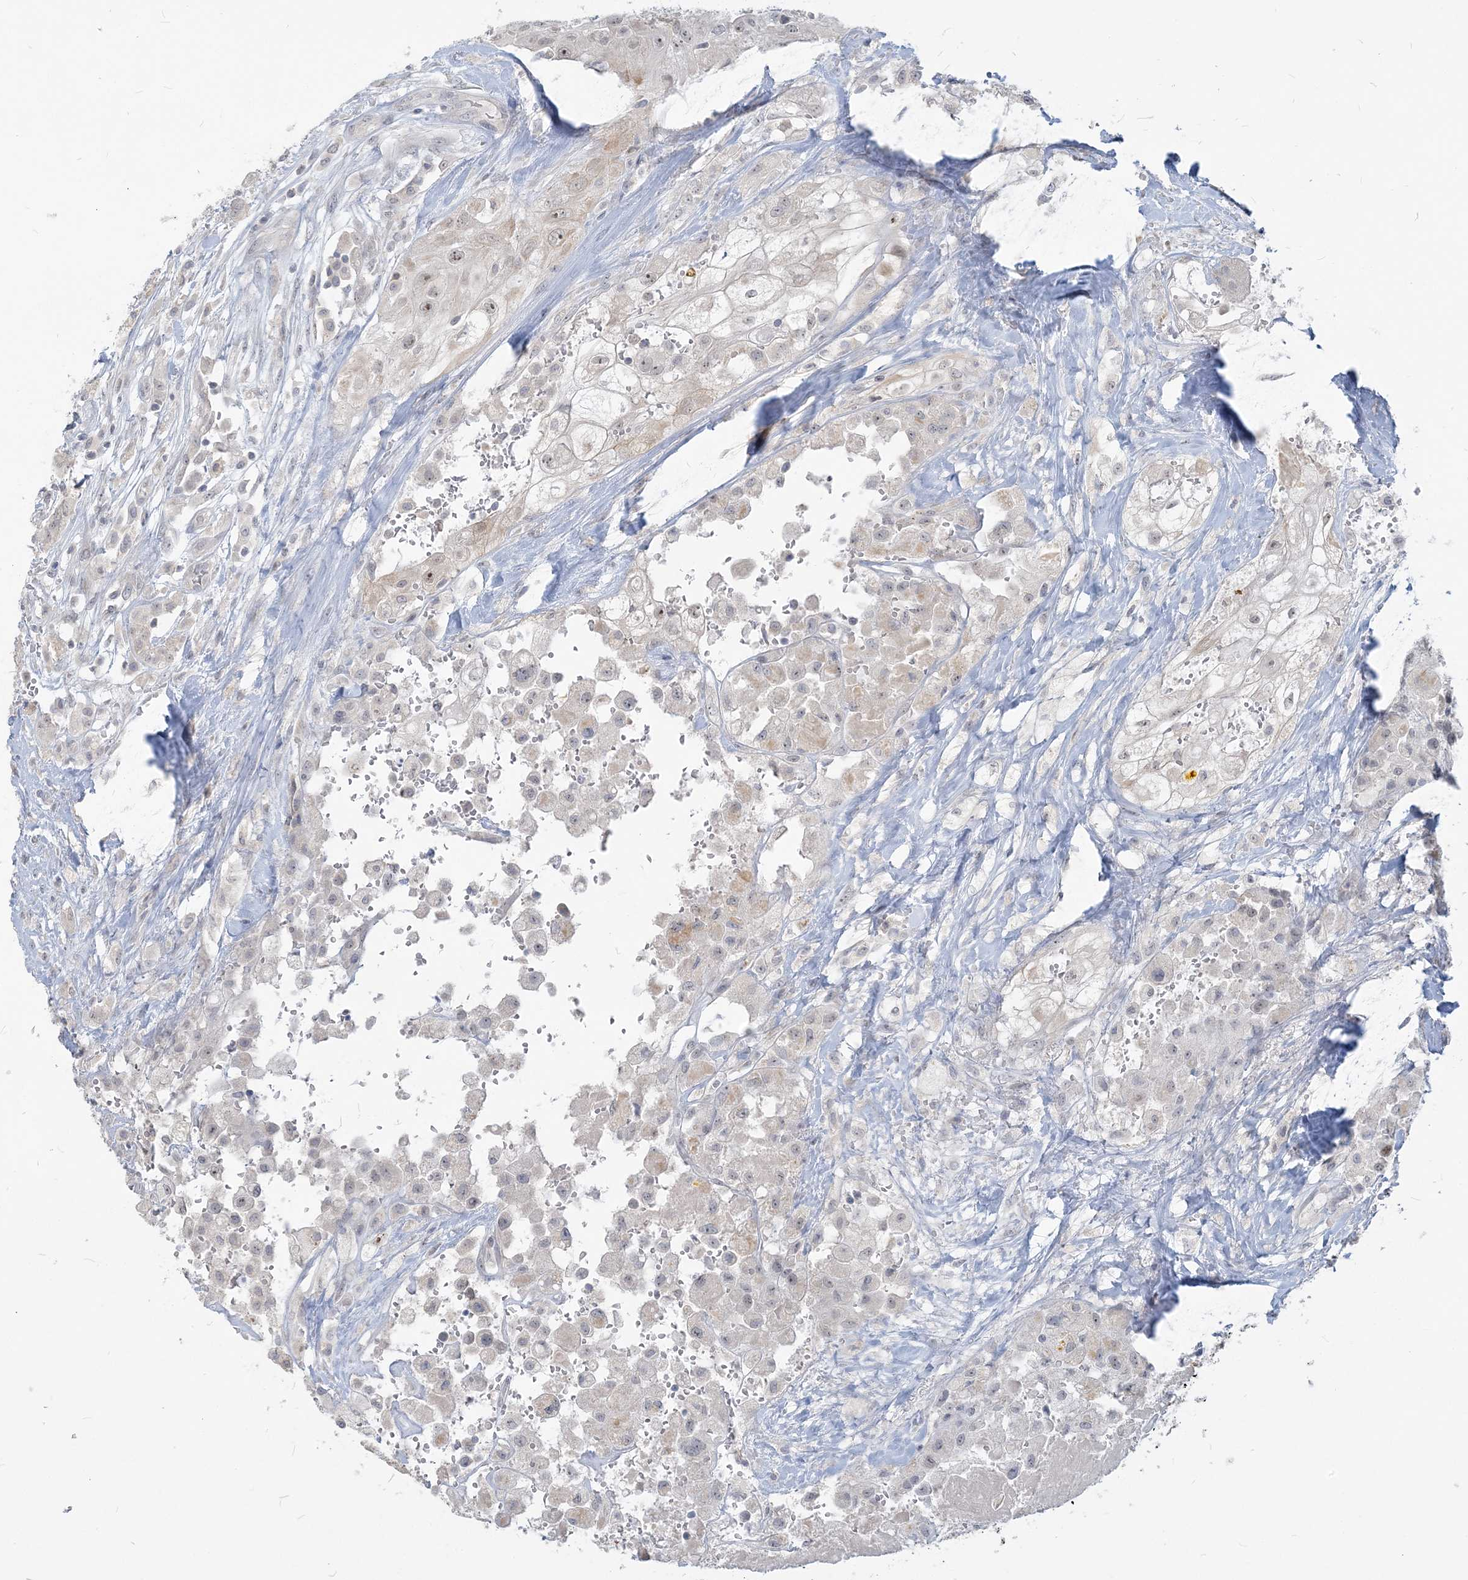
{"staining": {"intensity": "negative", "quantity": "none", "location": "none"}, "tissue": "thyroid cancer", "cell_type": "Tumor cells", "image_type": "cancer", "snomed": [{"axis": "morphology", "description": "Papillary adenocarcinoma, NOS"}, {"axis": "topography", "description": "Thyroid gland"}], "caption": "This is an immunohistochemistry (IHC) image of human thyroid papillary adenocarcinoma. There is no positivity in tumor cells.", "gene": "SDAD1", "patient": {"sex": "female", "age": 59}}